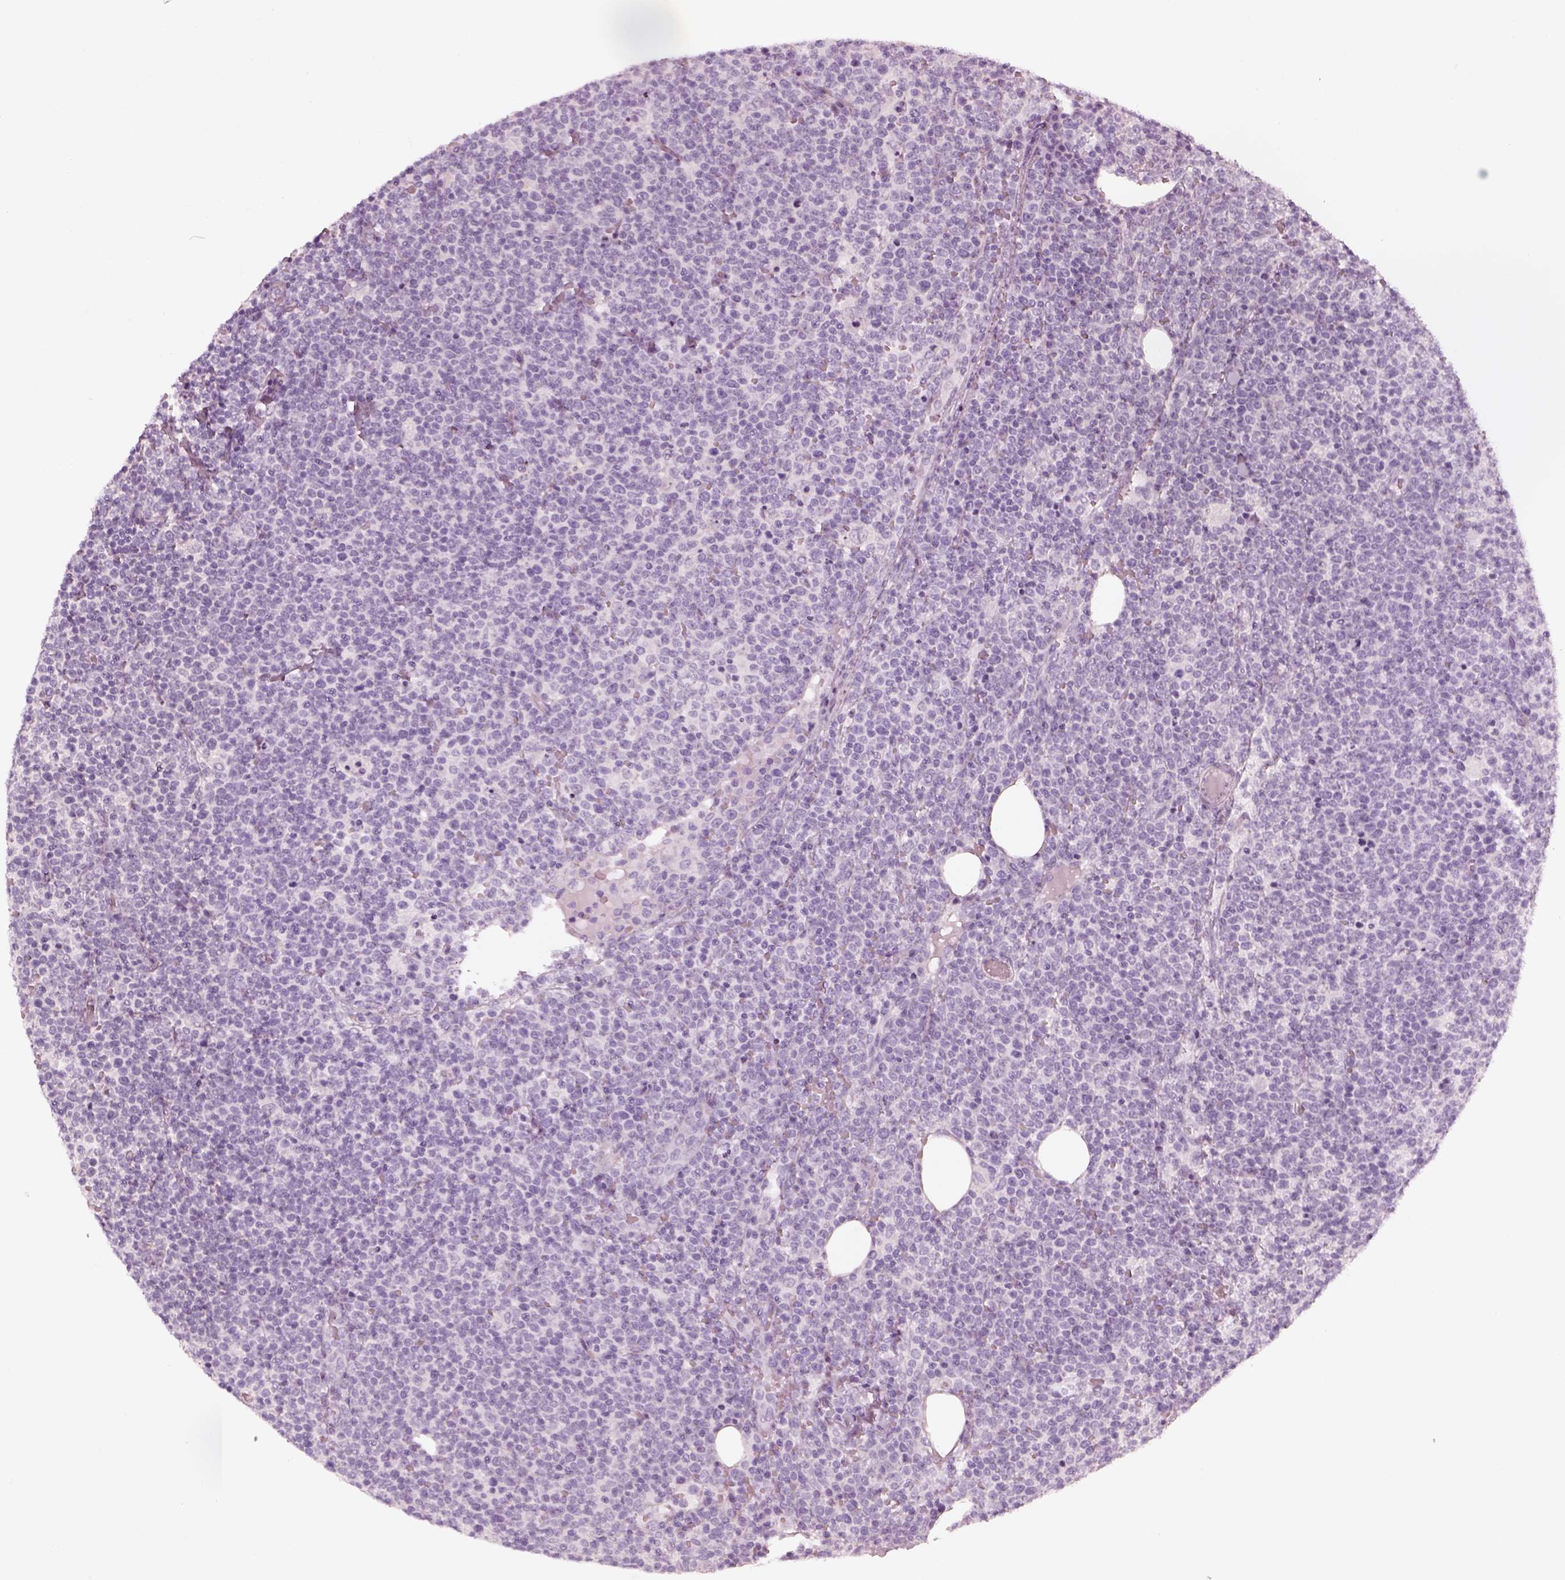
{"staining": {"intensity": "negative", "quantity": "none", "location": "none"}, "tissue": "lymphoma", "cell_type": "Tumor cells", "image_type": "cancer", "snomed": [{"axis": "morphology", "description": "Malignant lymphoma, non-Hodgkin's type, High grade"}, {"axis": "topography", "description": "Lymph node"}], "caption": "Immunohistochemistry (IHC) histopathology image of human lymphoma stained for a protein (brown), which demonstrates no staining in tumor cells. (DAB (3,3'-diaminobenzidine) immunohistochemistry with hematoxylin counter stain).", "gene": "OPN4", "patient": {"sex": "male", "age": 61}}